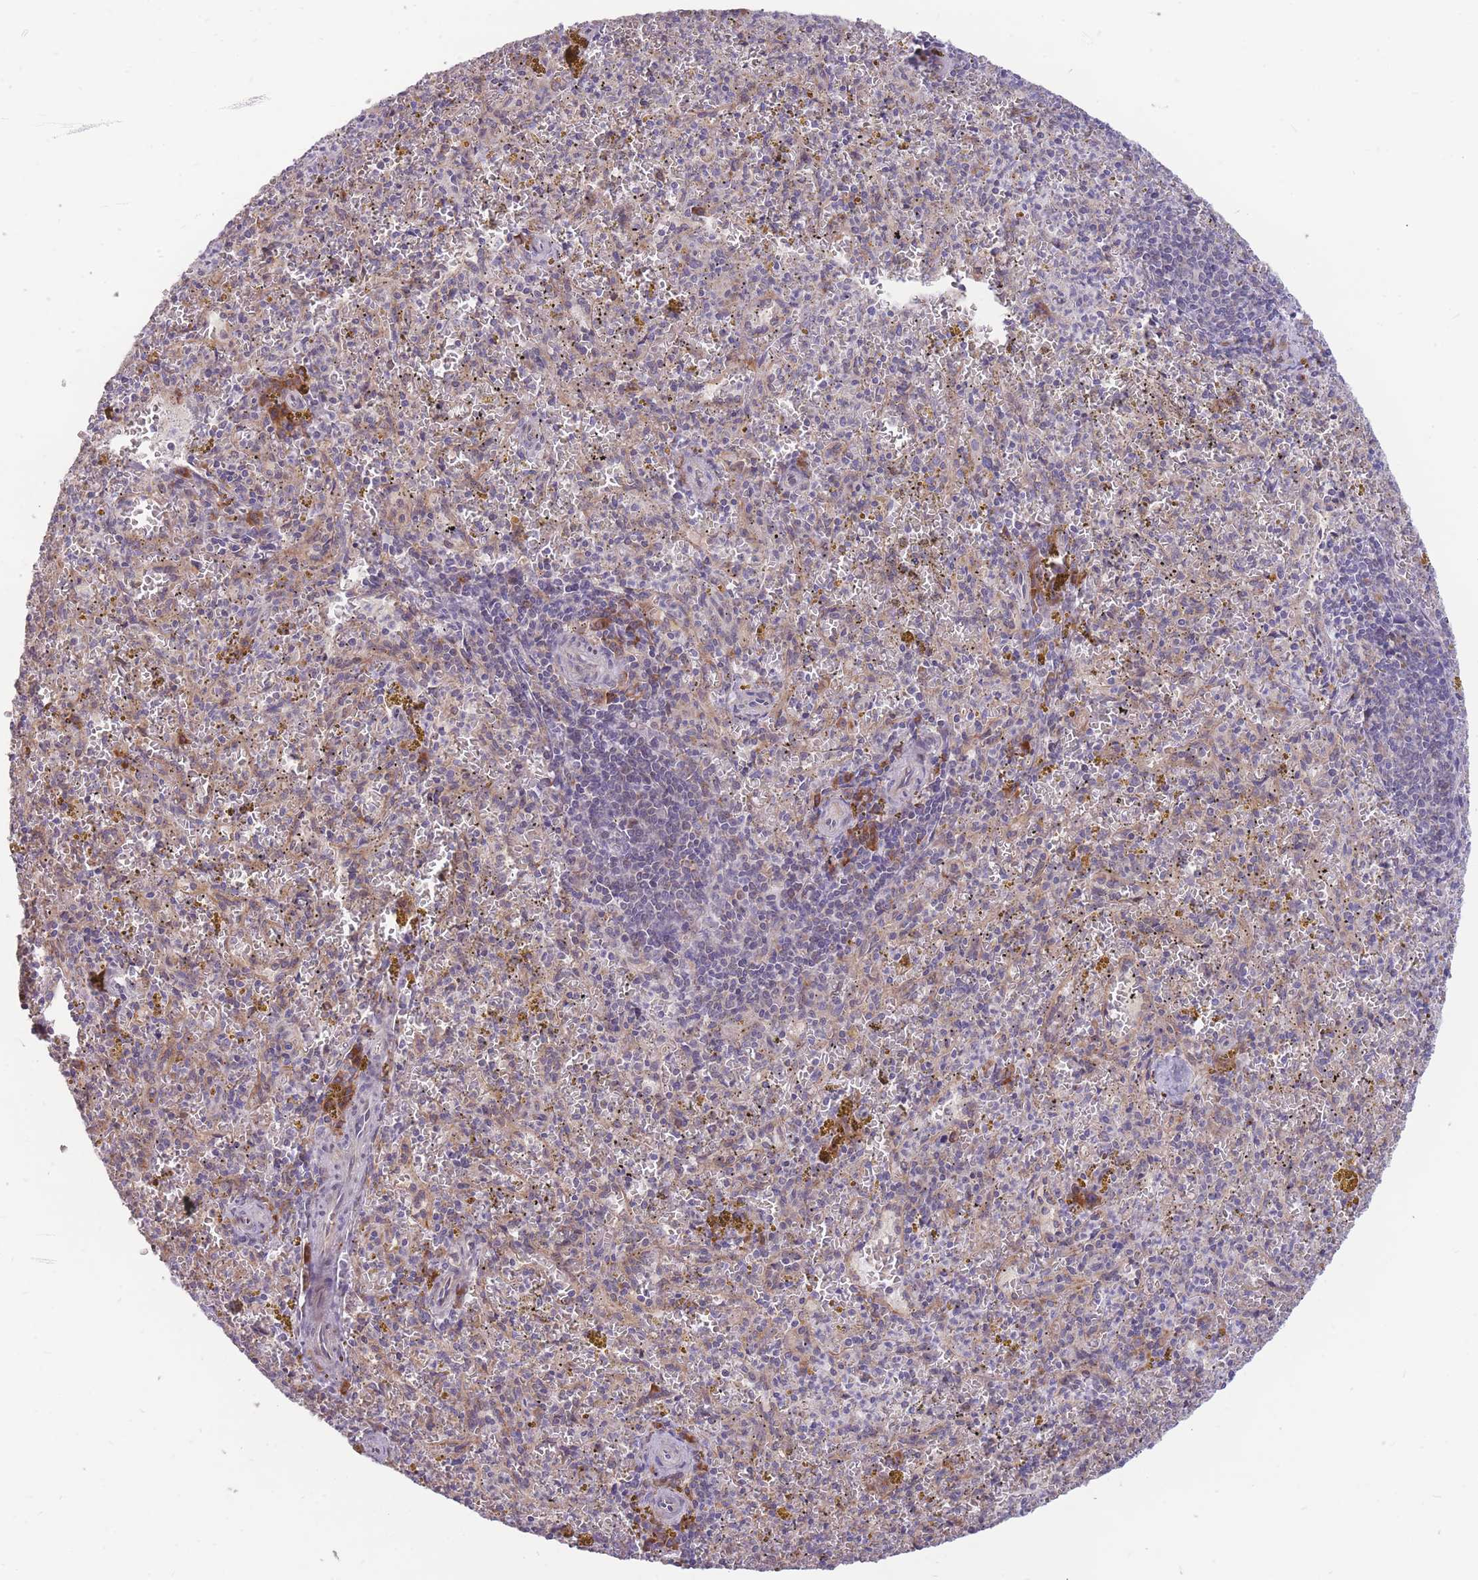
{"staining": {"intensity": "moderate", "quantity": "<25%", "location": "cytoplasmic/membranous"}, "tissue": "spleen", "cell_type": "Cells in red pulp", "image_type": "normal", "snomed": [{"axis": "morphology", "description": "Normal tissue, NOS"}, {"axis": "topography", "description": "Spleen"}], "caption": "A photomicrograph showing moderate cytoplasmic/membranous expression in approximately <25% of cells in red pulp in benign spleen, as visualized by brown immunohistochemical staining.", "gene": "TRAPPC5", "patient": {"sex": "male", "age": 57}}